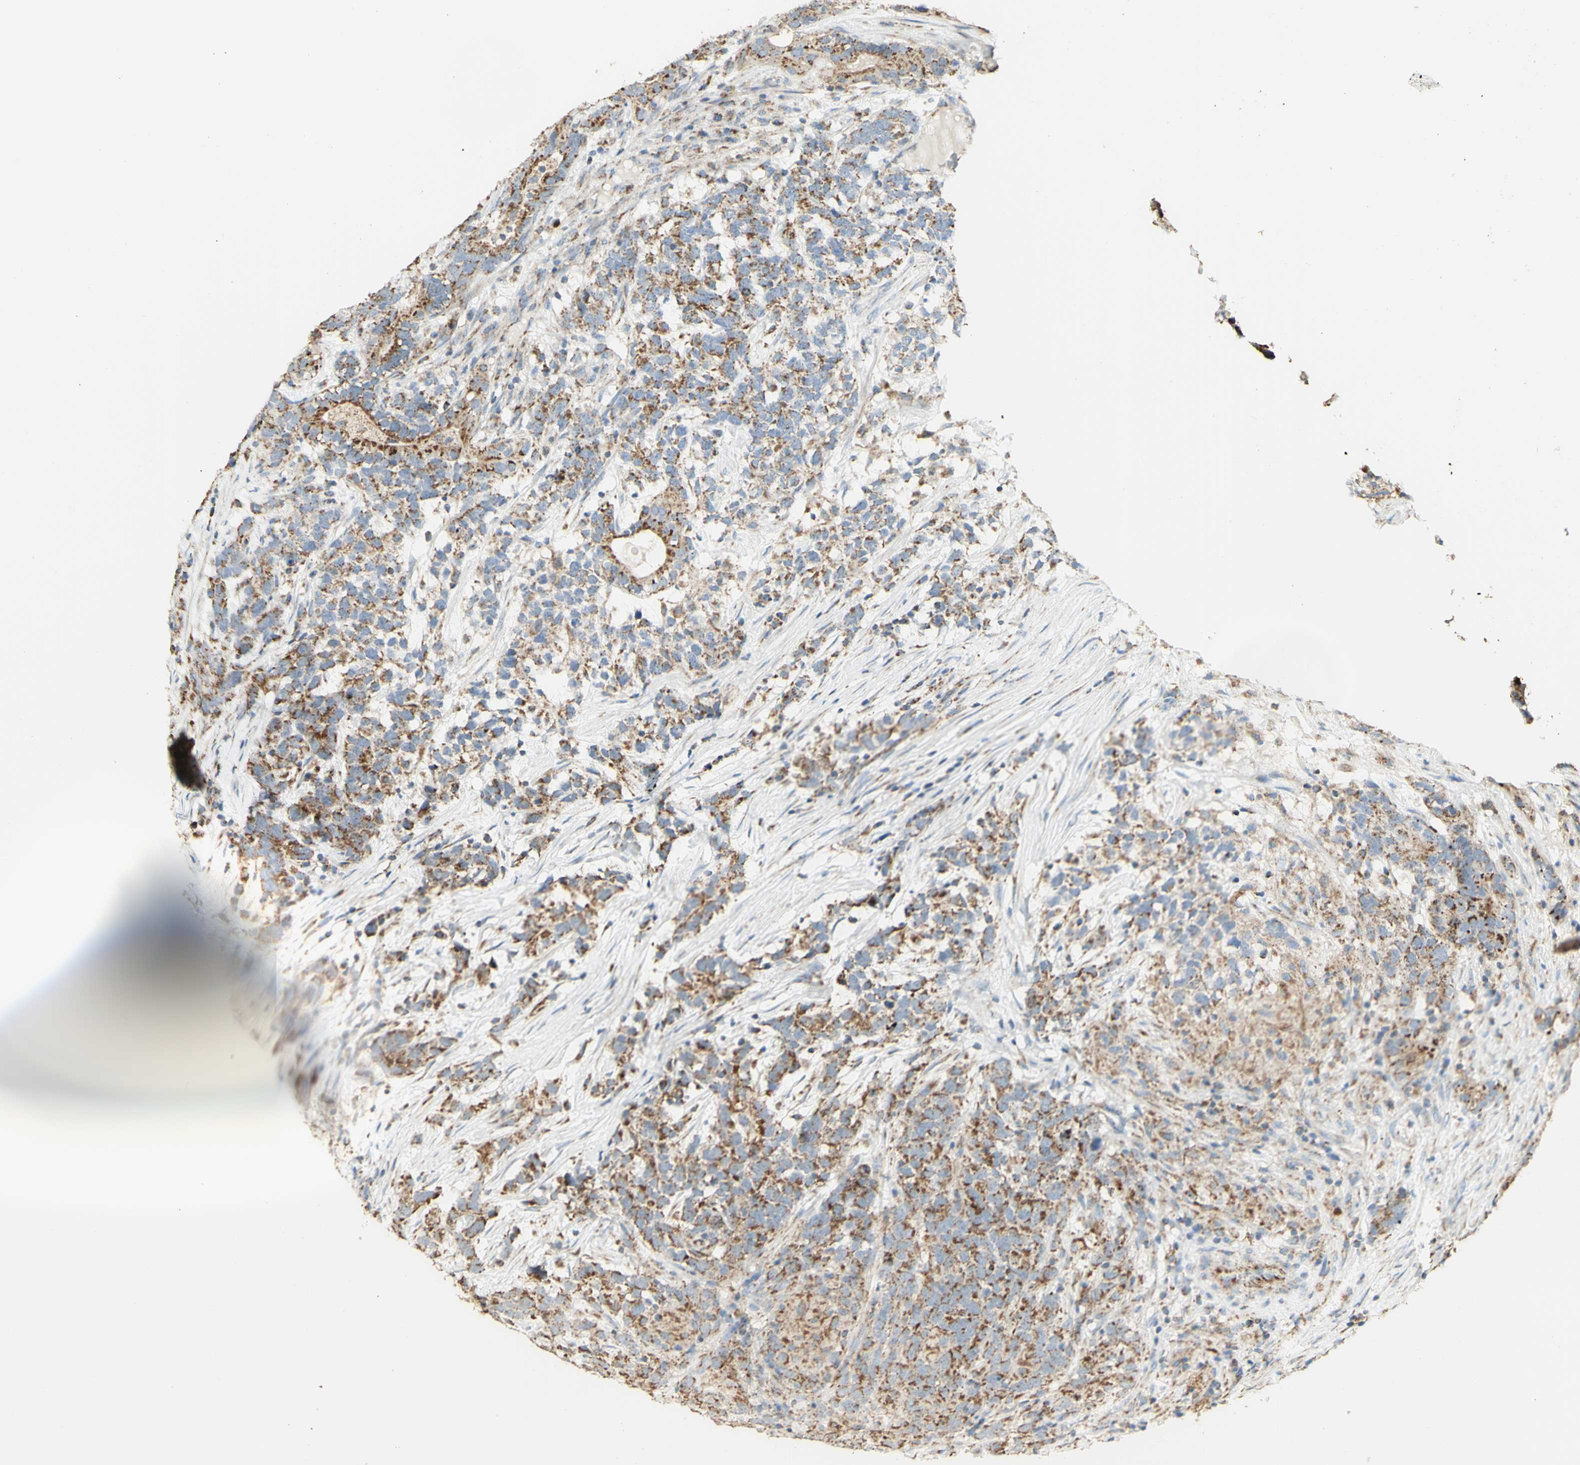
{"staining": {"intensity": "moderate", "quantity": ">75%", "location": "cytoplasmic/membranous"}, "tissue": "testis cancer", "cell_type": "Tumor cells", "image_type": "cancer", "snomed": [{"axis": "morphology", "description": "Carcinoma, Embryonal, NOS"}, {"axis": "topography", "description": "Testis"}], "caption": "A micrograph showing moderate cytoplasmic/membranous expression in about >75% of tumor cells in testis cancer (embryonal carcinoma), as visualized by brown immunohistochemical staining.", "gene": "LETM1", "patient": {"sex": "male", "age": 26}}